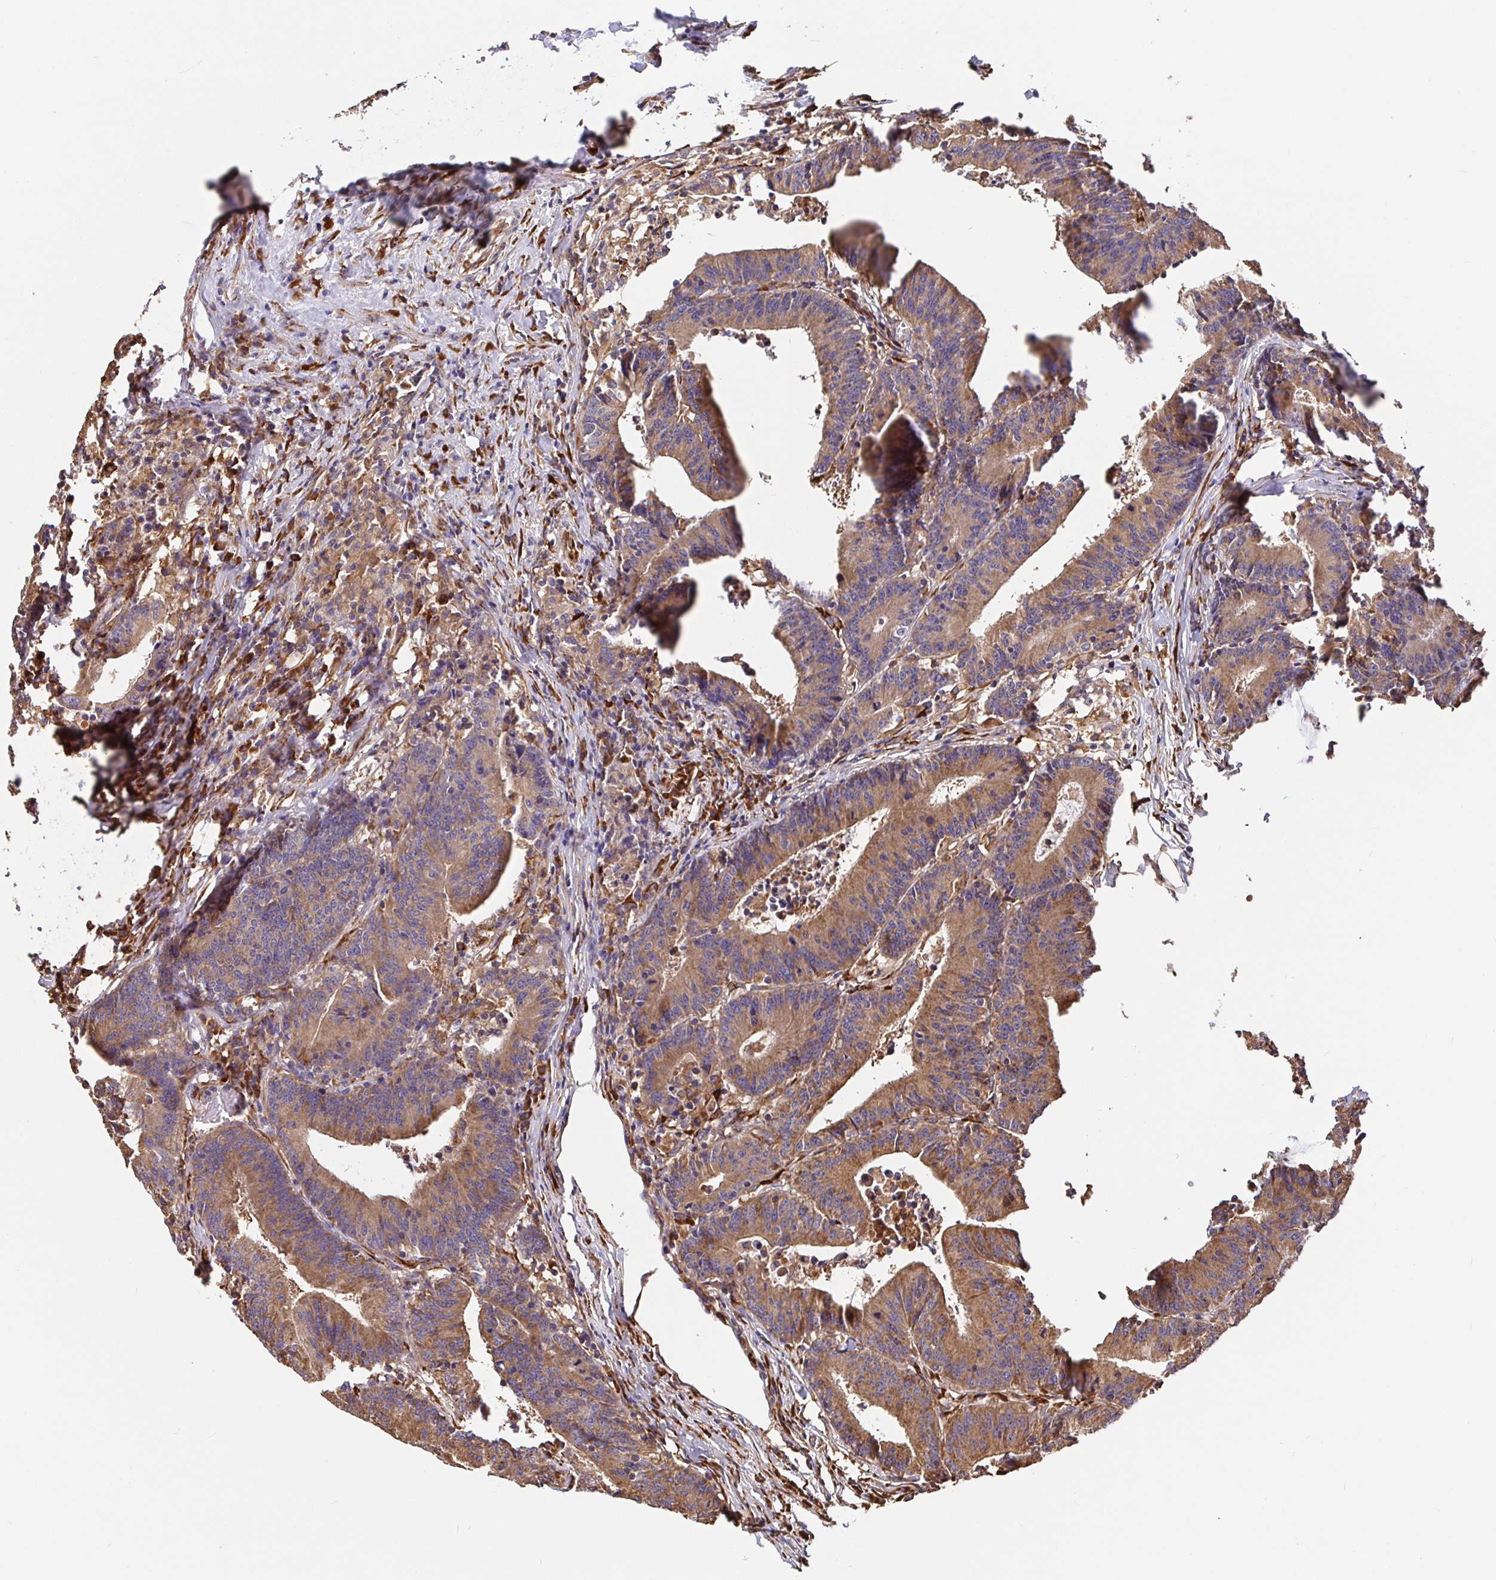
{"staining": {"intensity": "moderate", "quantity": ">75%", "location": "cytoplasmic/membranous"}, "tissue": "colorectal cancer", "cell_type": "Tumor cells", "image_type": "cancer", "snomed": [{"axis": "morphology", "description": "Adenocarcinoma, NOS"}, {"axis": "topography", "description": "Colon"}], "caption": "Tumor cells reveal medium levels of moderate cytoplasmic/membranous expression in approximately >75% of cells in human colorectal adenocarcinoma.", "gene": "MAOA", "patient": {"sex": "female", "age": 78}}